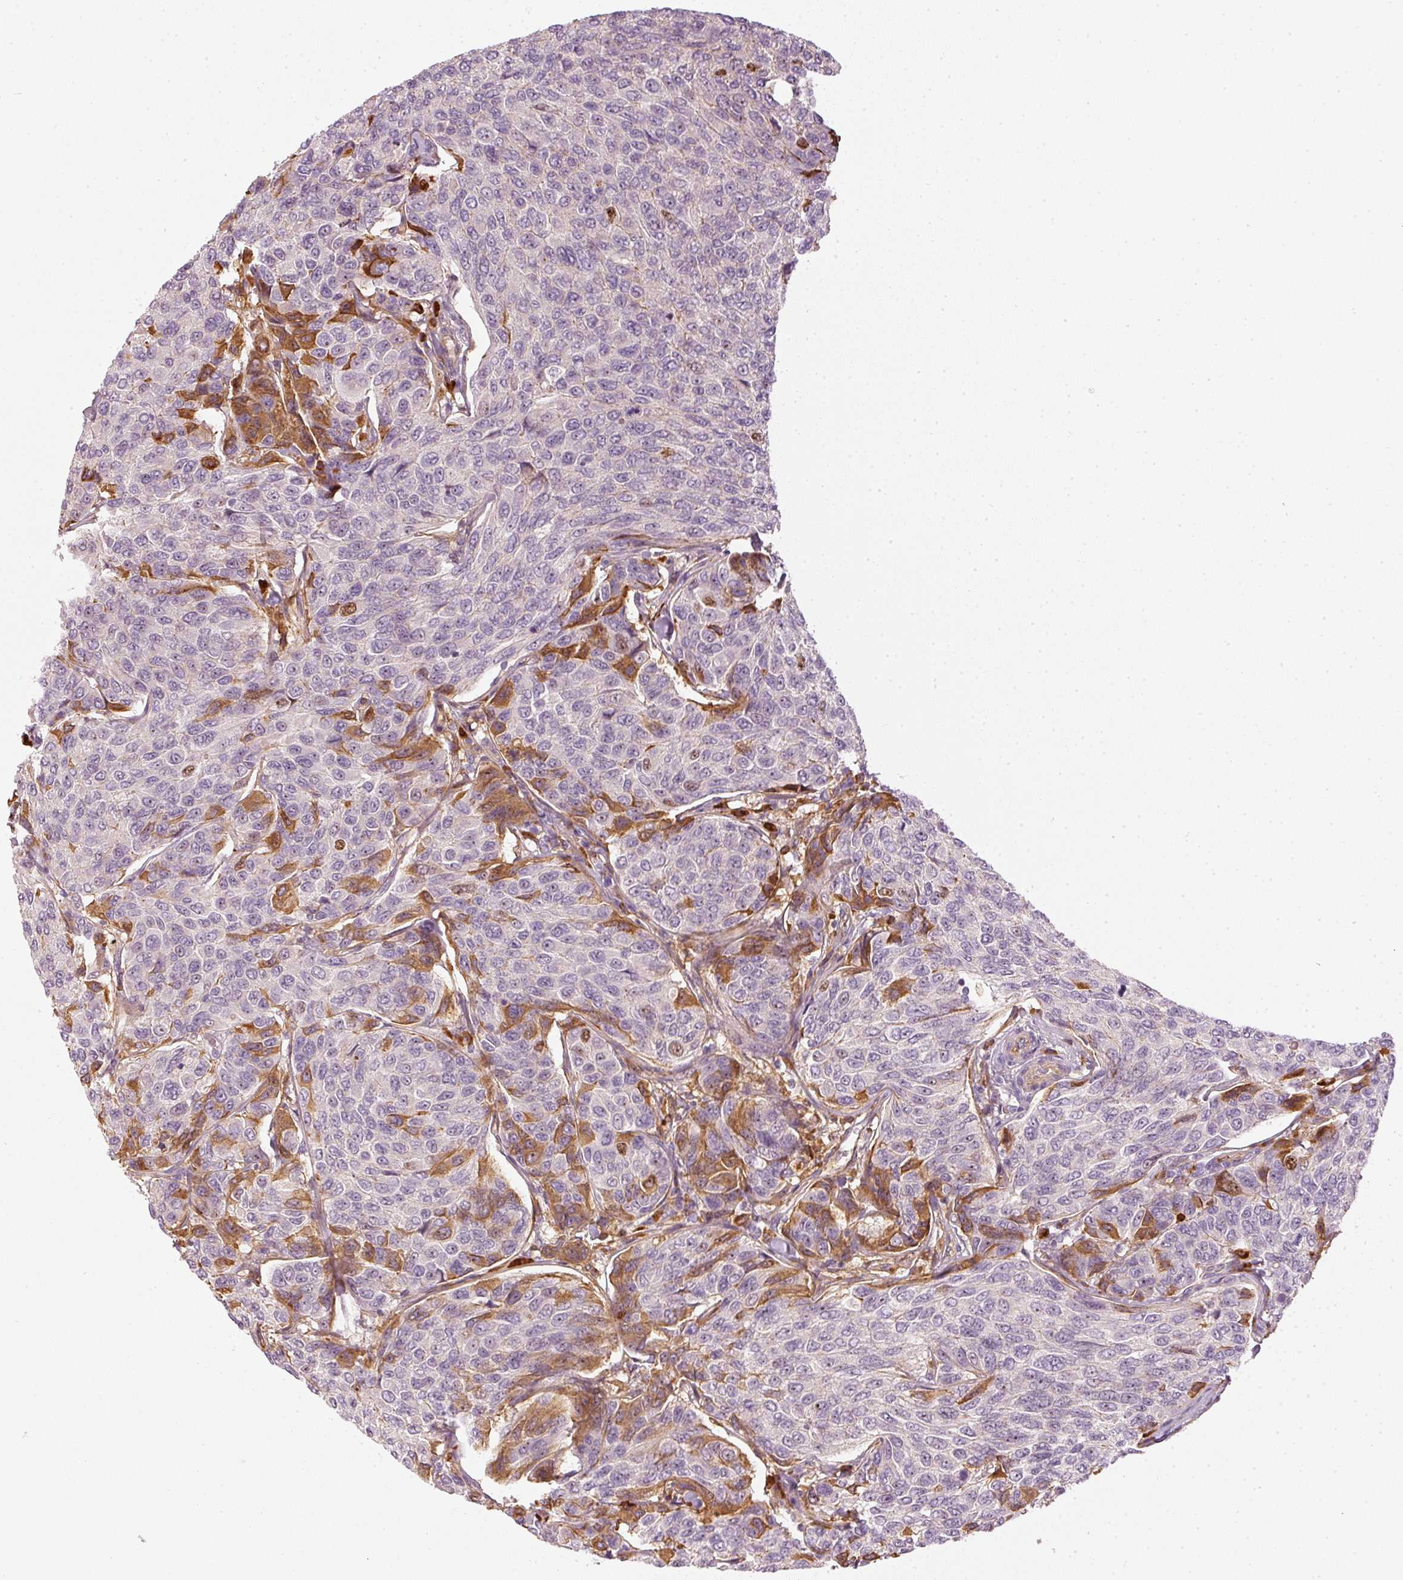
{"staining": {"intensity": "moderate", "quantity": "<25%", "location": "cytoplasmic/membranous"}, "tissue": "breast cancer", "cell_type": "Tumor cells", "image_type": "cancer", "snomed": [{"axis": "morphology", "description": "Duct carcinoma"}, {"axis": "topography", "description": "Breast"}], "caption": "Tumor cells demonstrate low levels of moderate cytoplasmic/membranous staining in approximately <25% of cells in human intraductal carcinoma (breast).", "gene": "VCAM1", "patient": {"sex": "female", "age": 55}}